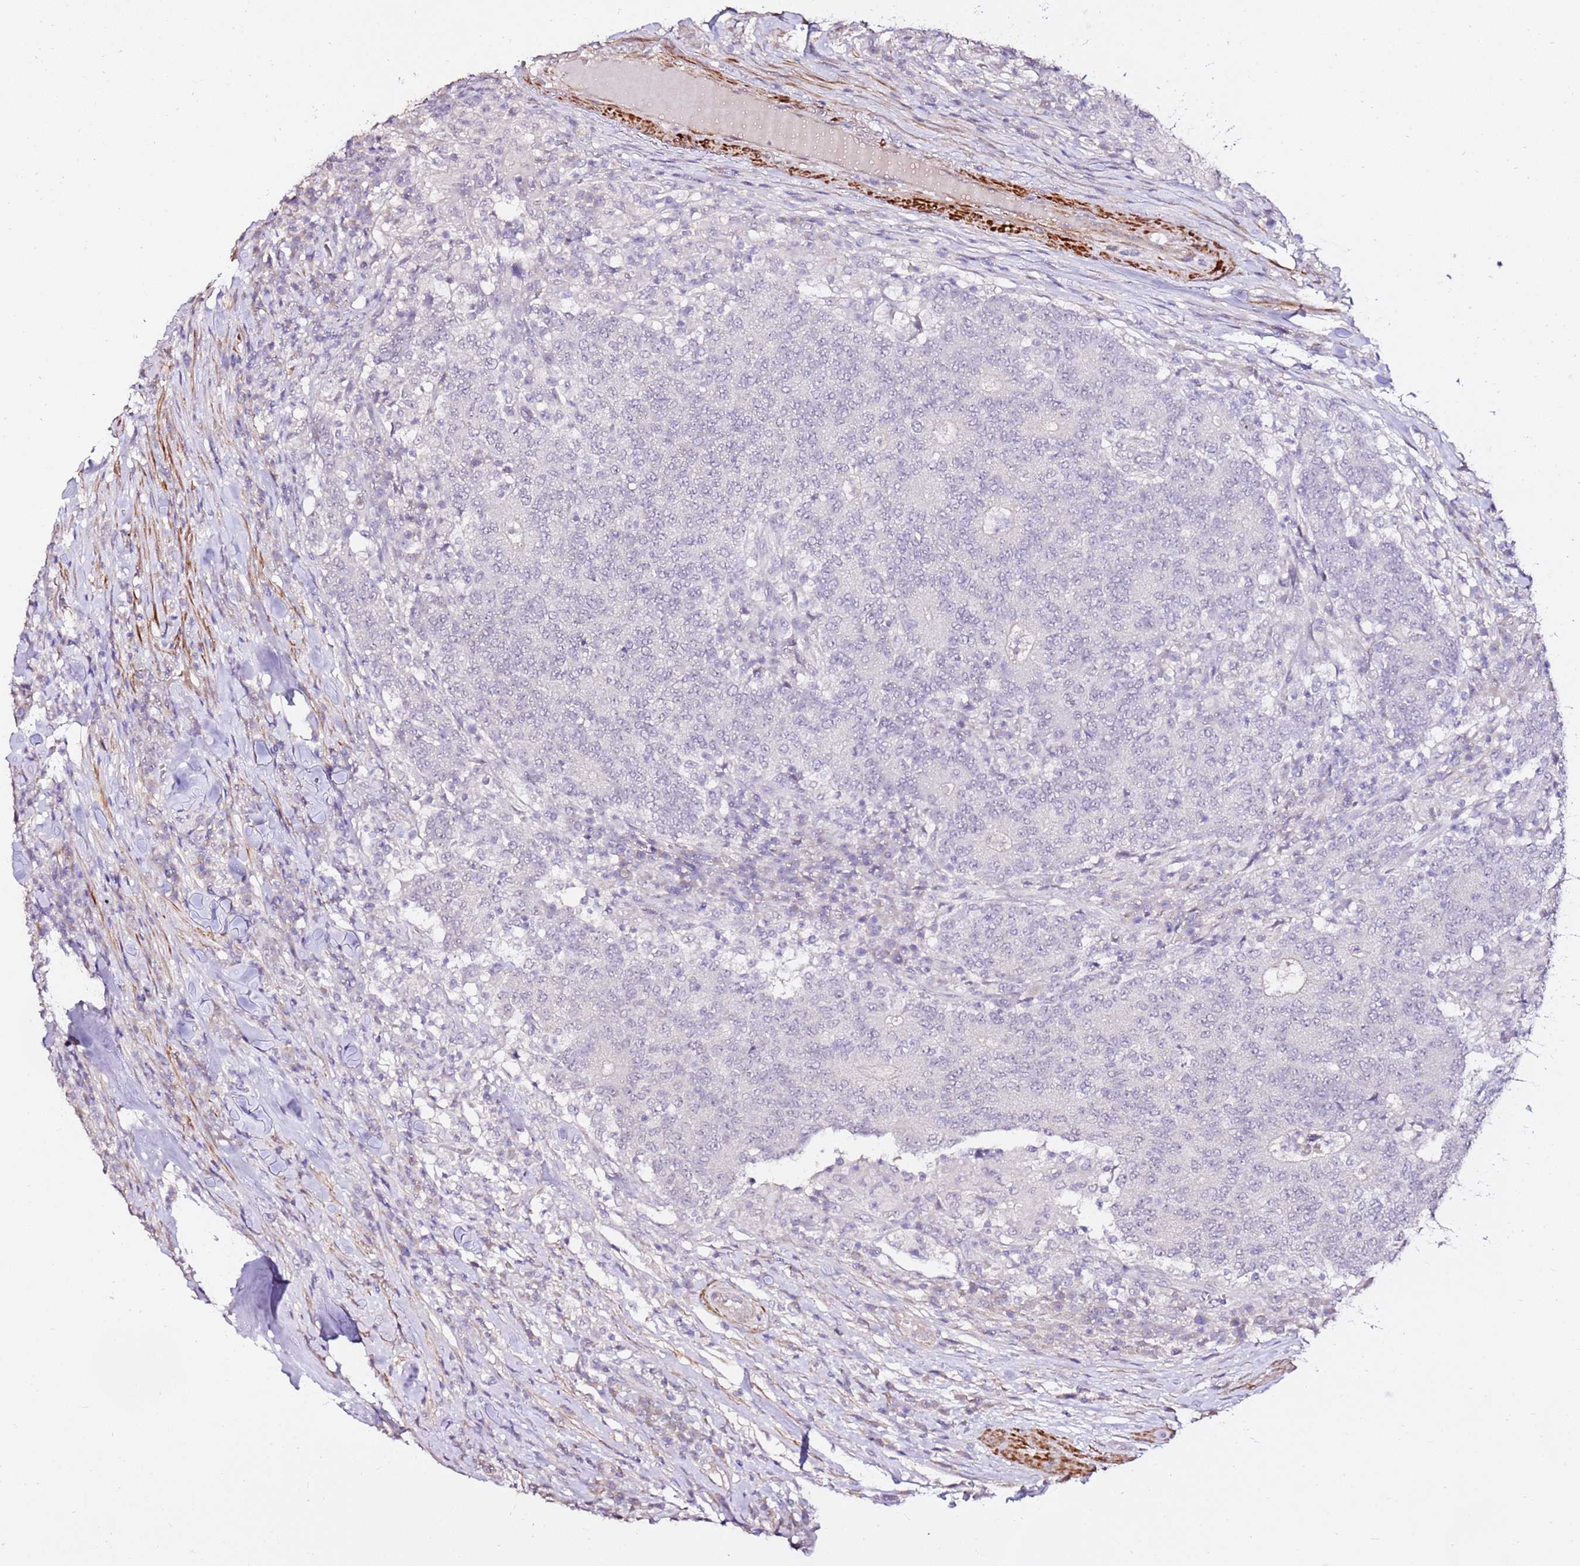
{"staining": {"intensity": "negative", "quantity": "none", "location": "none"}, "tissue": "colorectal cancer", "cell_type": "Tumor cells", "image_type": "cancer", "snomed": [{"axis": "morphology", "description": "Adenocarcinoma, NOS"}, {"axis": "topography", "description": "Colon"}], "caption": "This is an immunohistochemistry micrograph of human colorectal cancer (adenocarcinoma). There is no staining in tumor cells.", "gene": "ART5", "patient": {"sex": "female", "age": 75}}